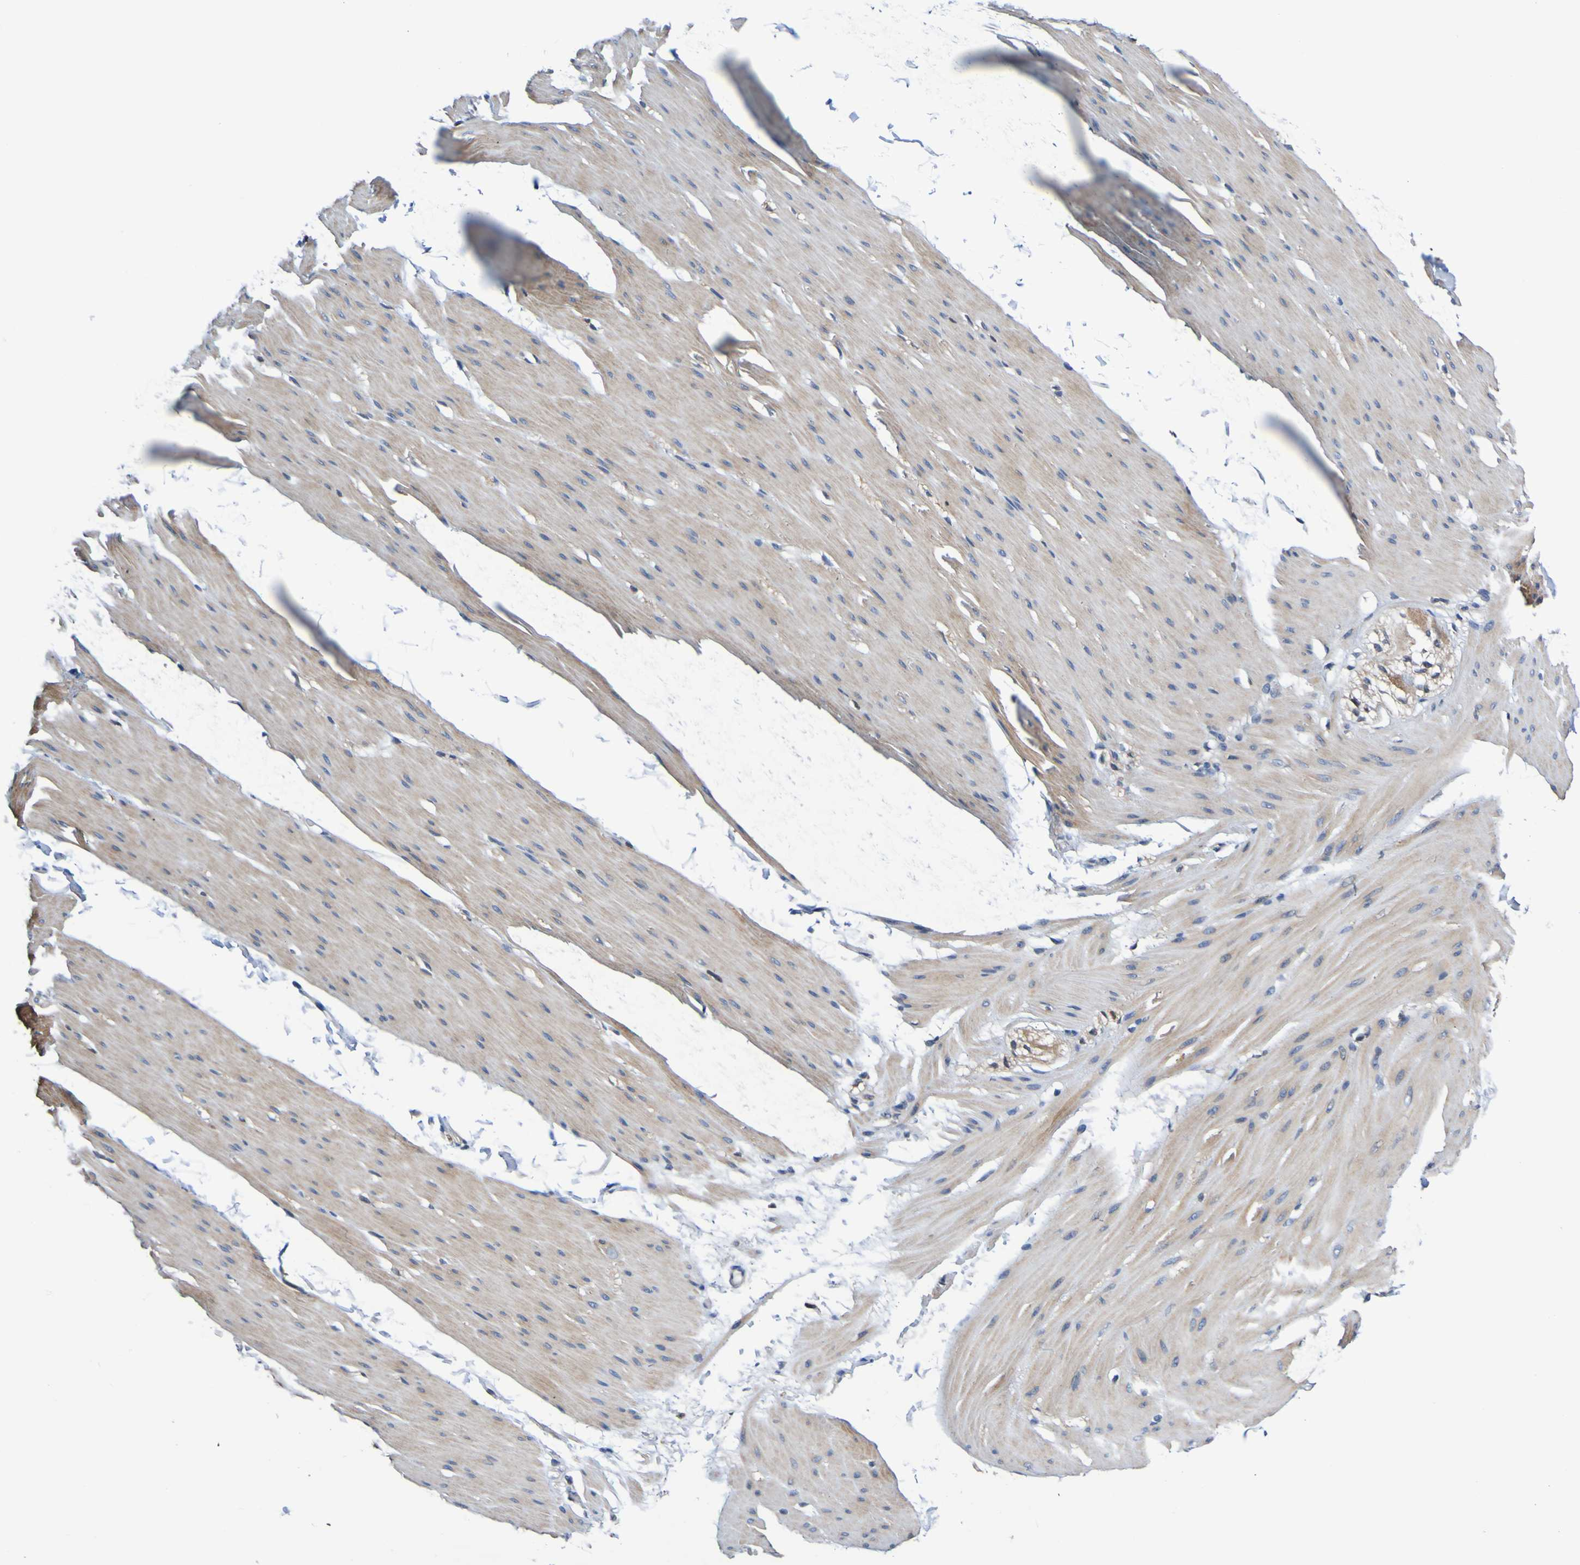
{"staining": {"intensity": "weak", "quantity": ">75%", "location": "cytoplasmic/membranous"}, "tissue": "smooth muscle", "cell_type": "Smooth muscle cells", "image_type": "normal", "snomed": [{"axis": "morphology", "description": "Normal tissue, NOS"}, {"axis": "topography", "description": "Smooth muscle"}, {"axis": "topography", "description": "Colon"}], "caption": "A low amount of weak cytoplasmic/membranous staining is appreciated in approximately >75% of smooth muscle cells in unremarkable smooth muscle. The staining was performed using DAB (3,3'-diaminobenzidine) to visualize the protein expression in brown, while the nuclei were stained in blue with hematoxylin (Magnification: 20x).", "gene": "METAP2", "patient": {"sex": "male", "age": 67}}